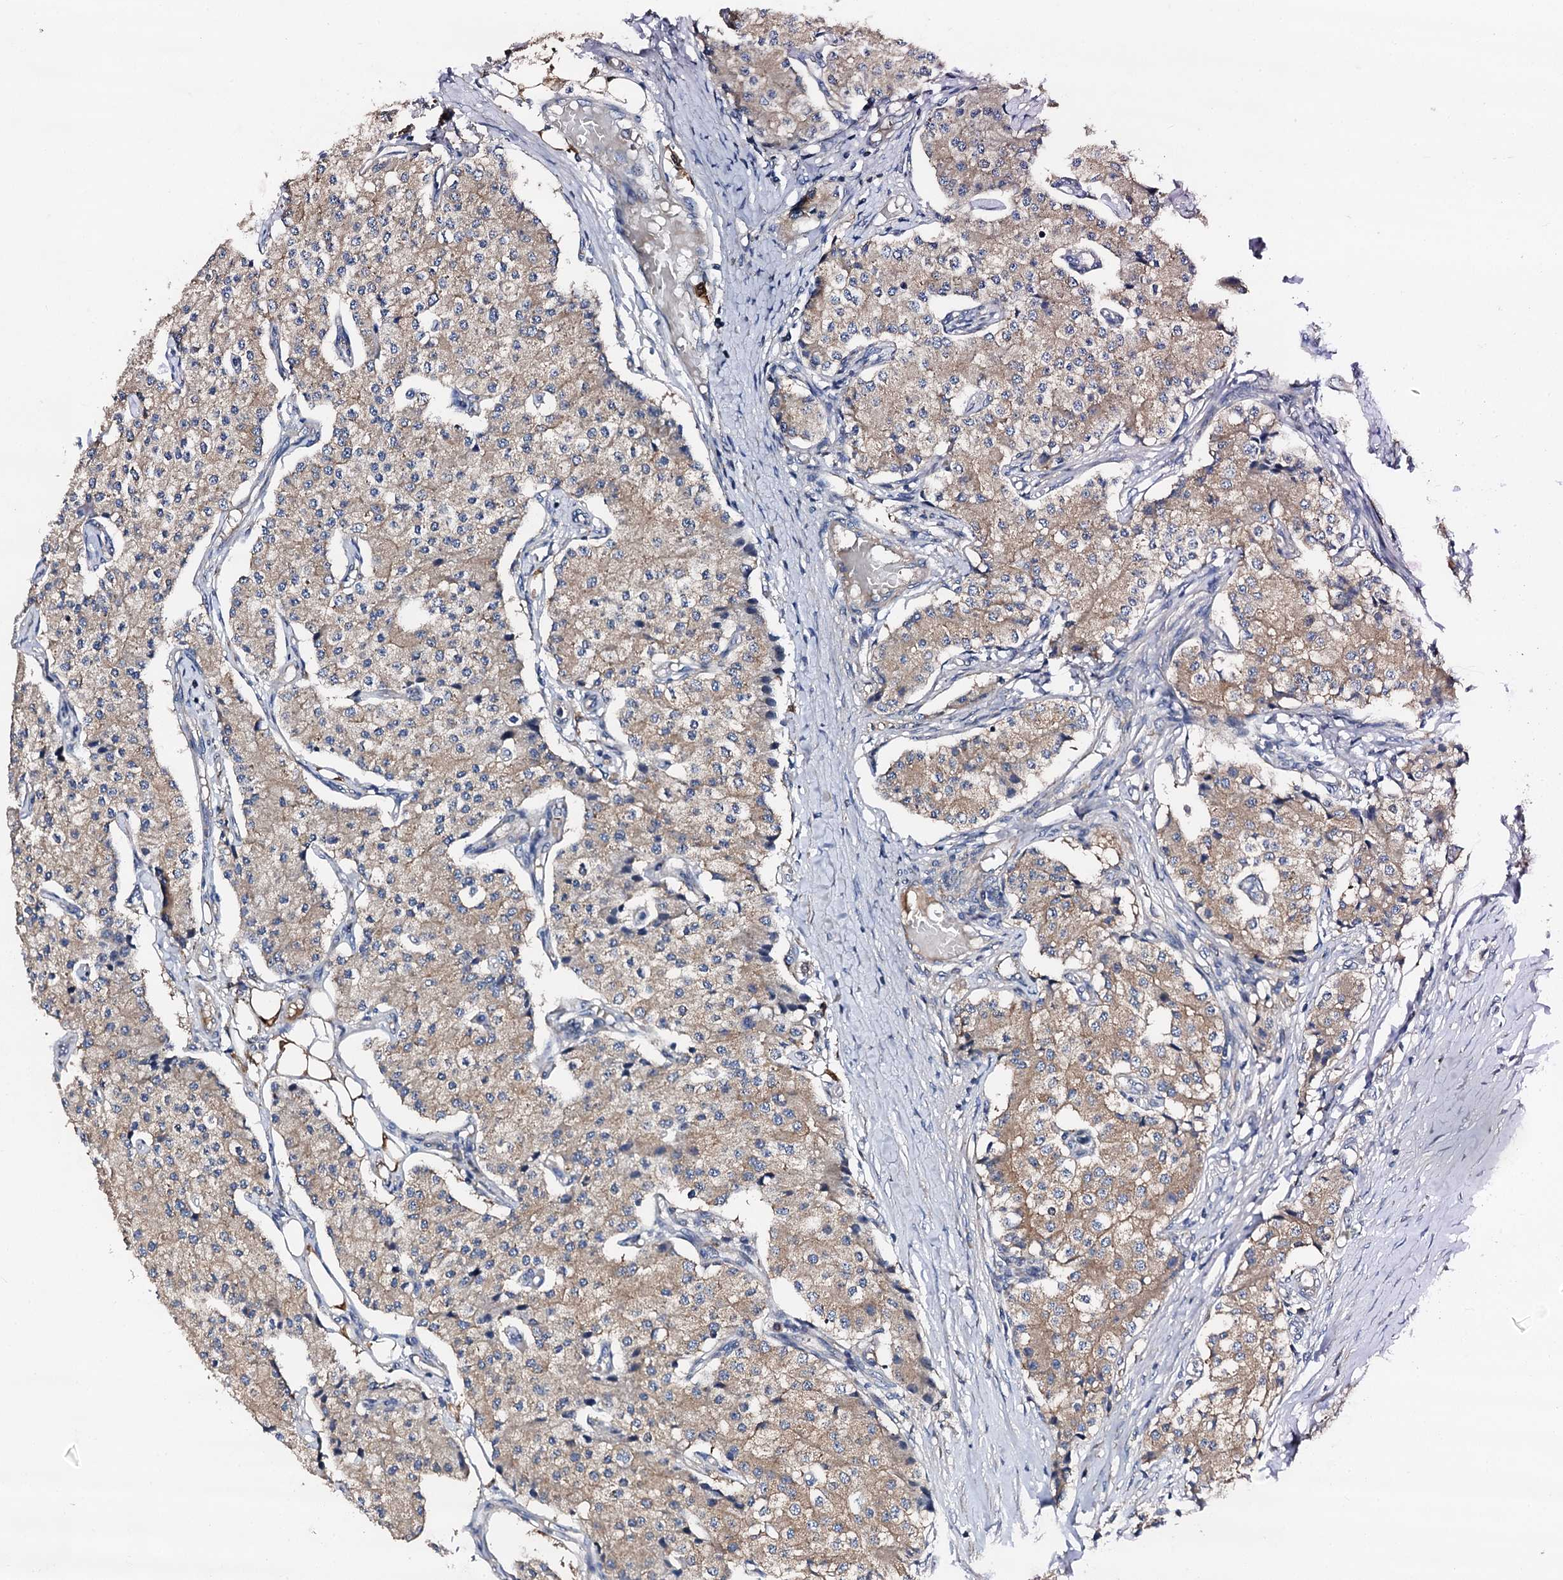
{"staining": {"intensity": "weak", "quantity": "25%-75%", "location": "cytoplasmic/membranous"}, "tissue": "carcinoid", "cell_type": "Tumor cells", "image_type": "cancer", "snomed": [{"axis": "morphology", "description": "Carcinoid, malignant, NOS"}, {"axis": "topography", "description": "Colon"}], "caption": "Weak cytoplasmic/membranous protein staining is seen in approximately 25%-75% of tumor cells in carcinoid.", "gene": "GFOD2", "patient": {"sex": "female", "age": 52}}